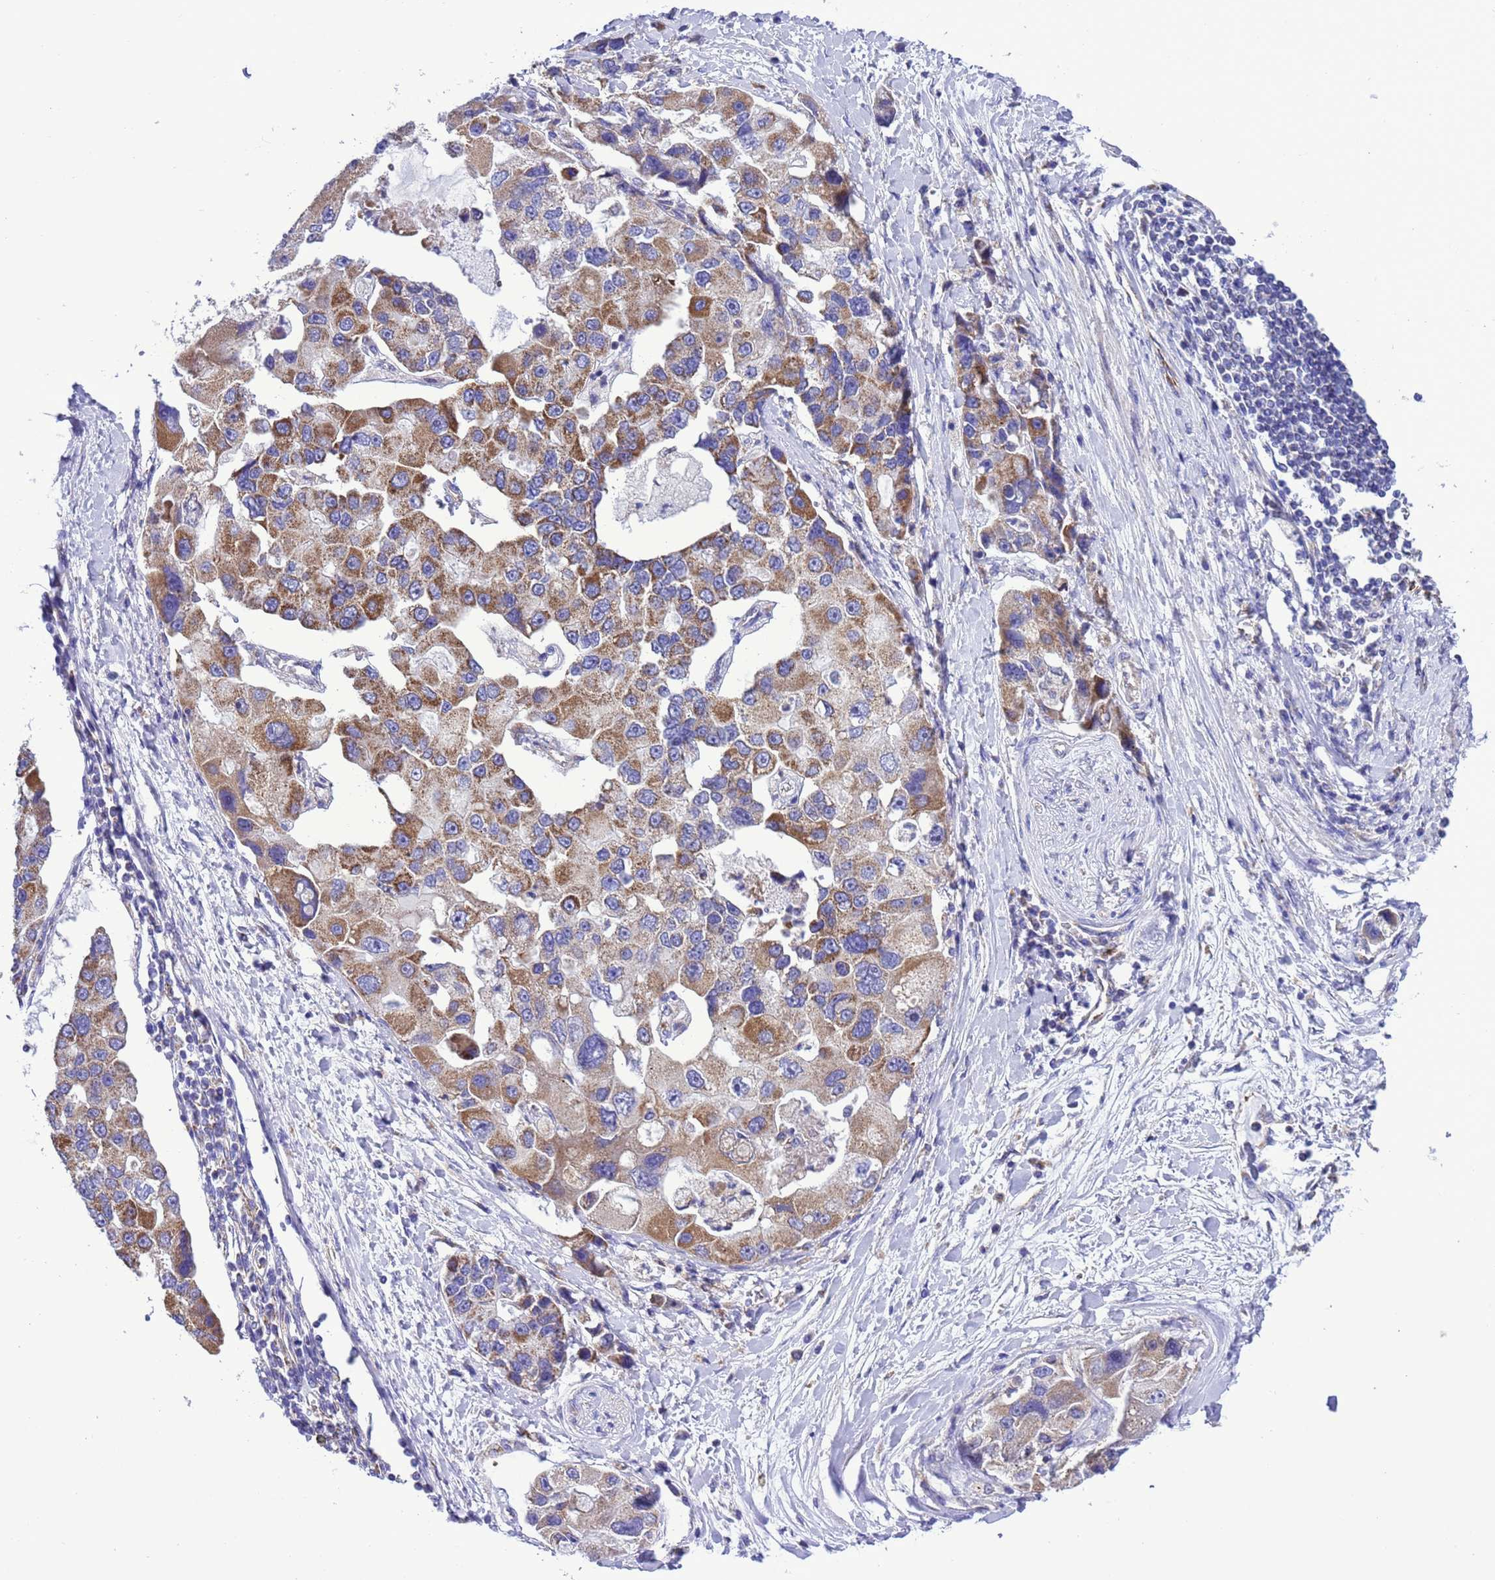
{"staining": {"intensity": "moderate", "quantity": "25%-75%", "location": "cytoplasmic/membranous"}, "tissue": "lung cancer", "cell_type": "Tumor cells", "image_type": "cancer", "snomed": [{"axis": "morphology", "description": "Adenocarcinoma, NOS"}, {"axis": "topography", "description": "Lung"}], "caption": "Human lung cancer (adenocarcinoma) stained for a protein (brown) displays moderate cytoplasmic/membranous positive staining in about 25%-75% of tumor cells.", "gene": "CCDC191", "patient": {"sex": "female", "age": 54}}